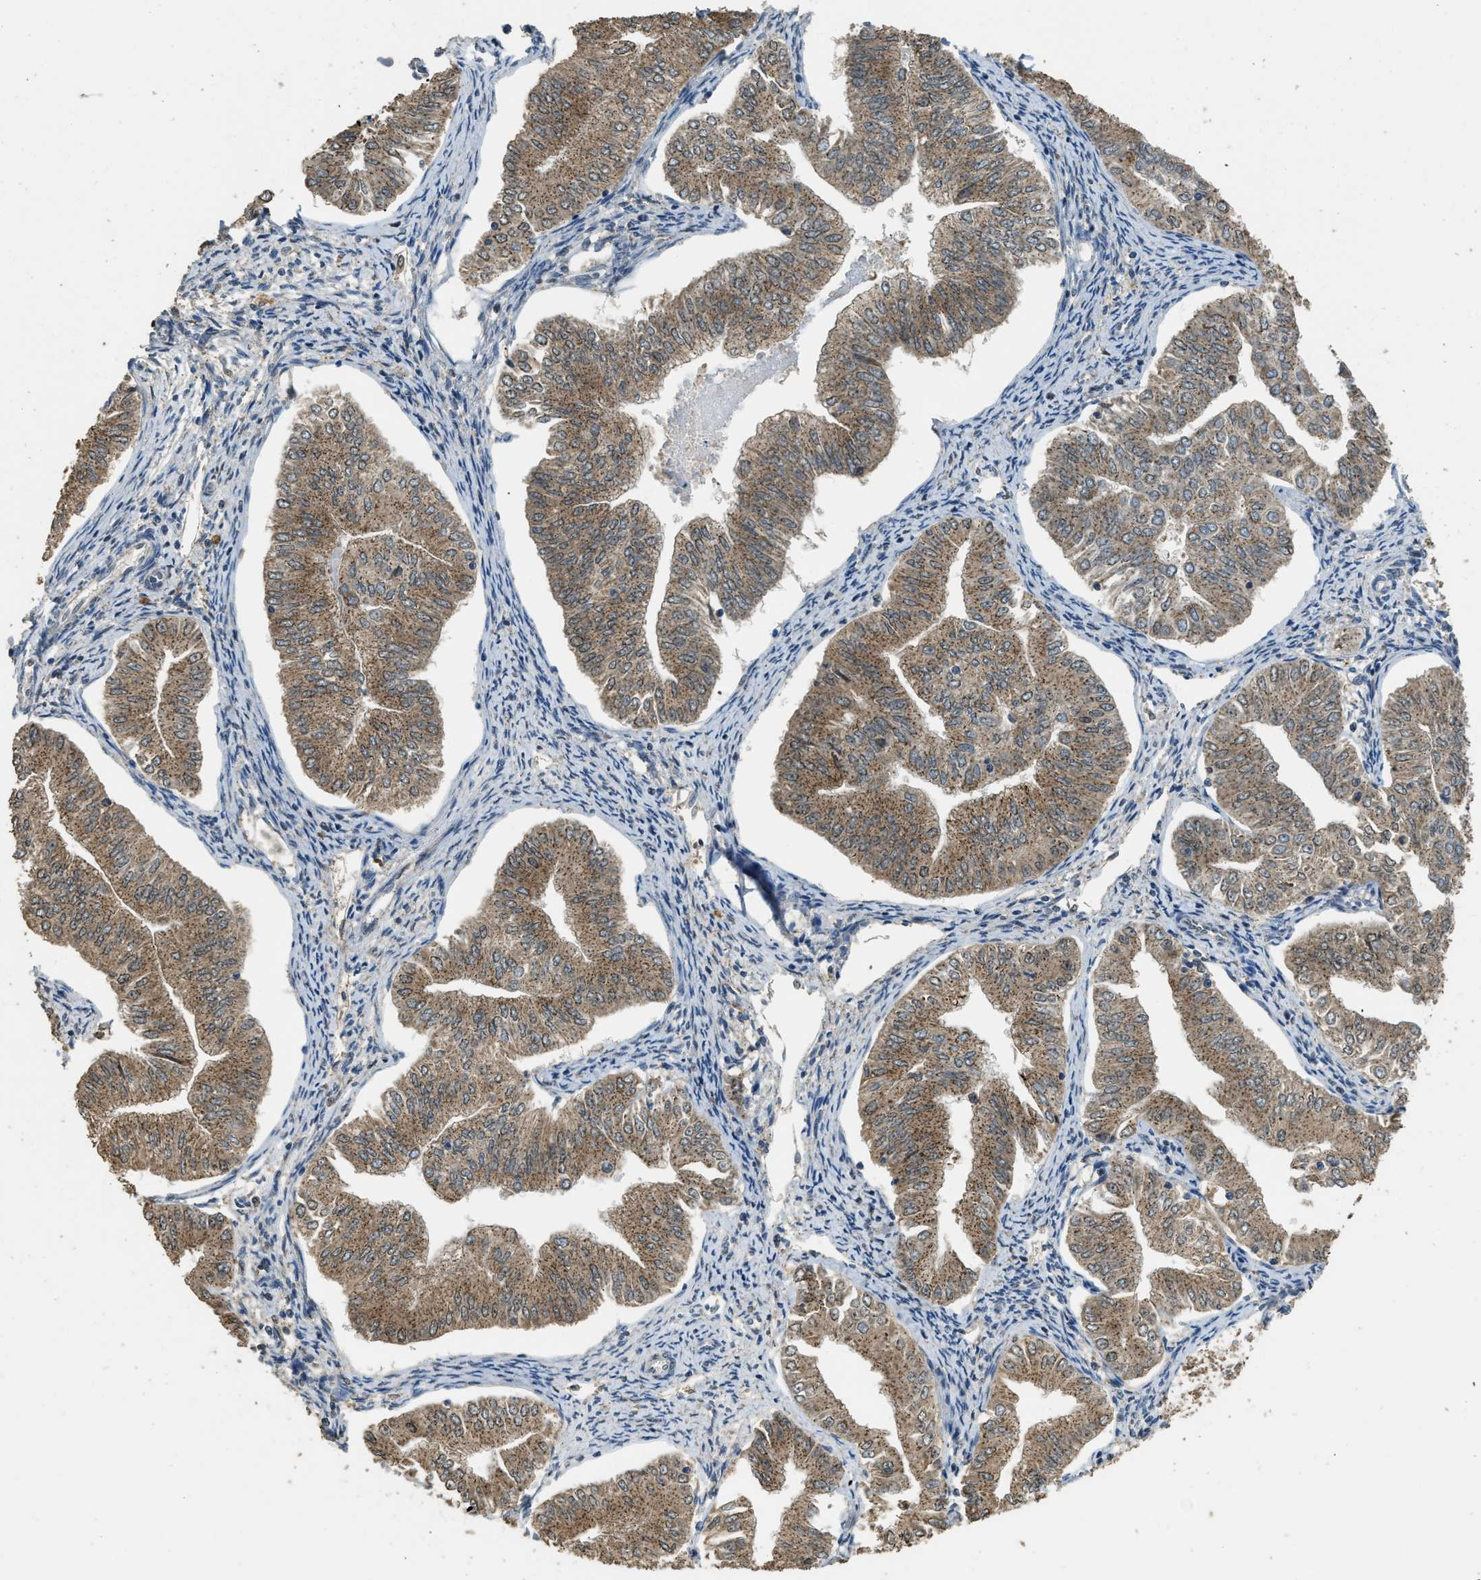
{"staining": {"intensity": "moderate", "quantity": ">75%", "location": "cytoplasmic/membranous"}, "tissue": "endometrial cancer", "cell_type": "Tumor cells", "image_type": "cancer", "snomed": [{"axis": "morphology", "description": "Normal tissue, NOS"}, {"axis": "morphology", "description": "Adenocarcinoma, NOS"}, {"axis": "topography", "description": "Endometrium"}], "caption": "Immunohistochemistry histopathology image of neoplastic tissue: human endometrial adenocarcinoma stained using IHC reveals medium levels of moderate protein expression localized specifically in the cytoplasmic/membranous of tumor cells, appearing as a cytoplasmic/membranous brown color.", "gene": "IPO7", "patient": {"sex": "female", "age": 53}}